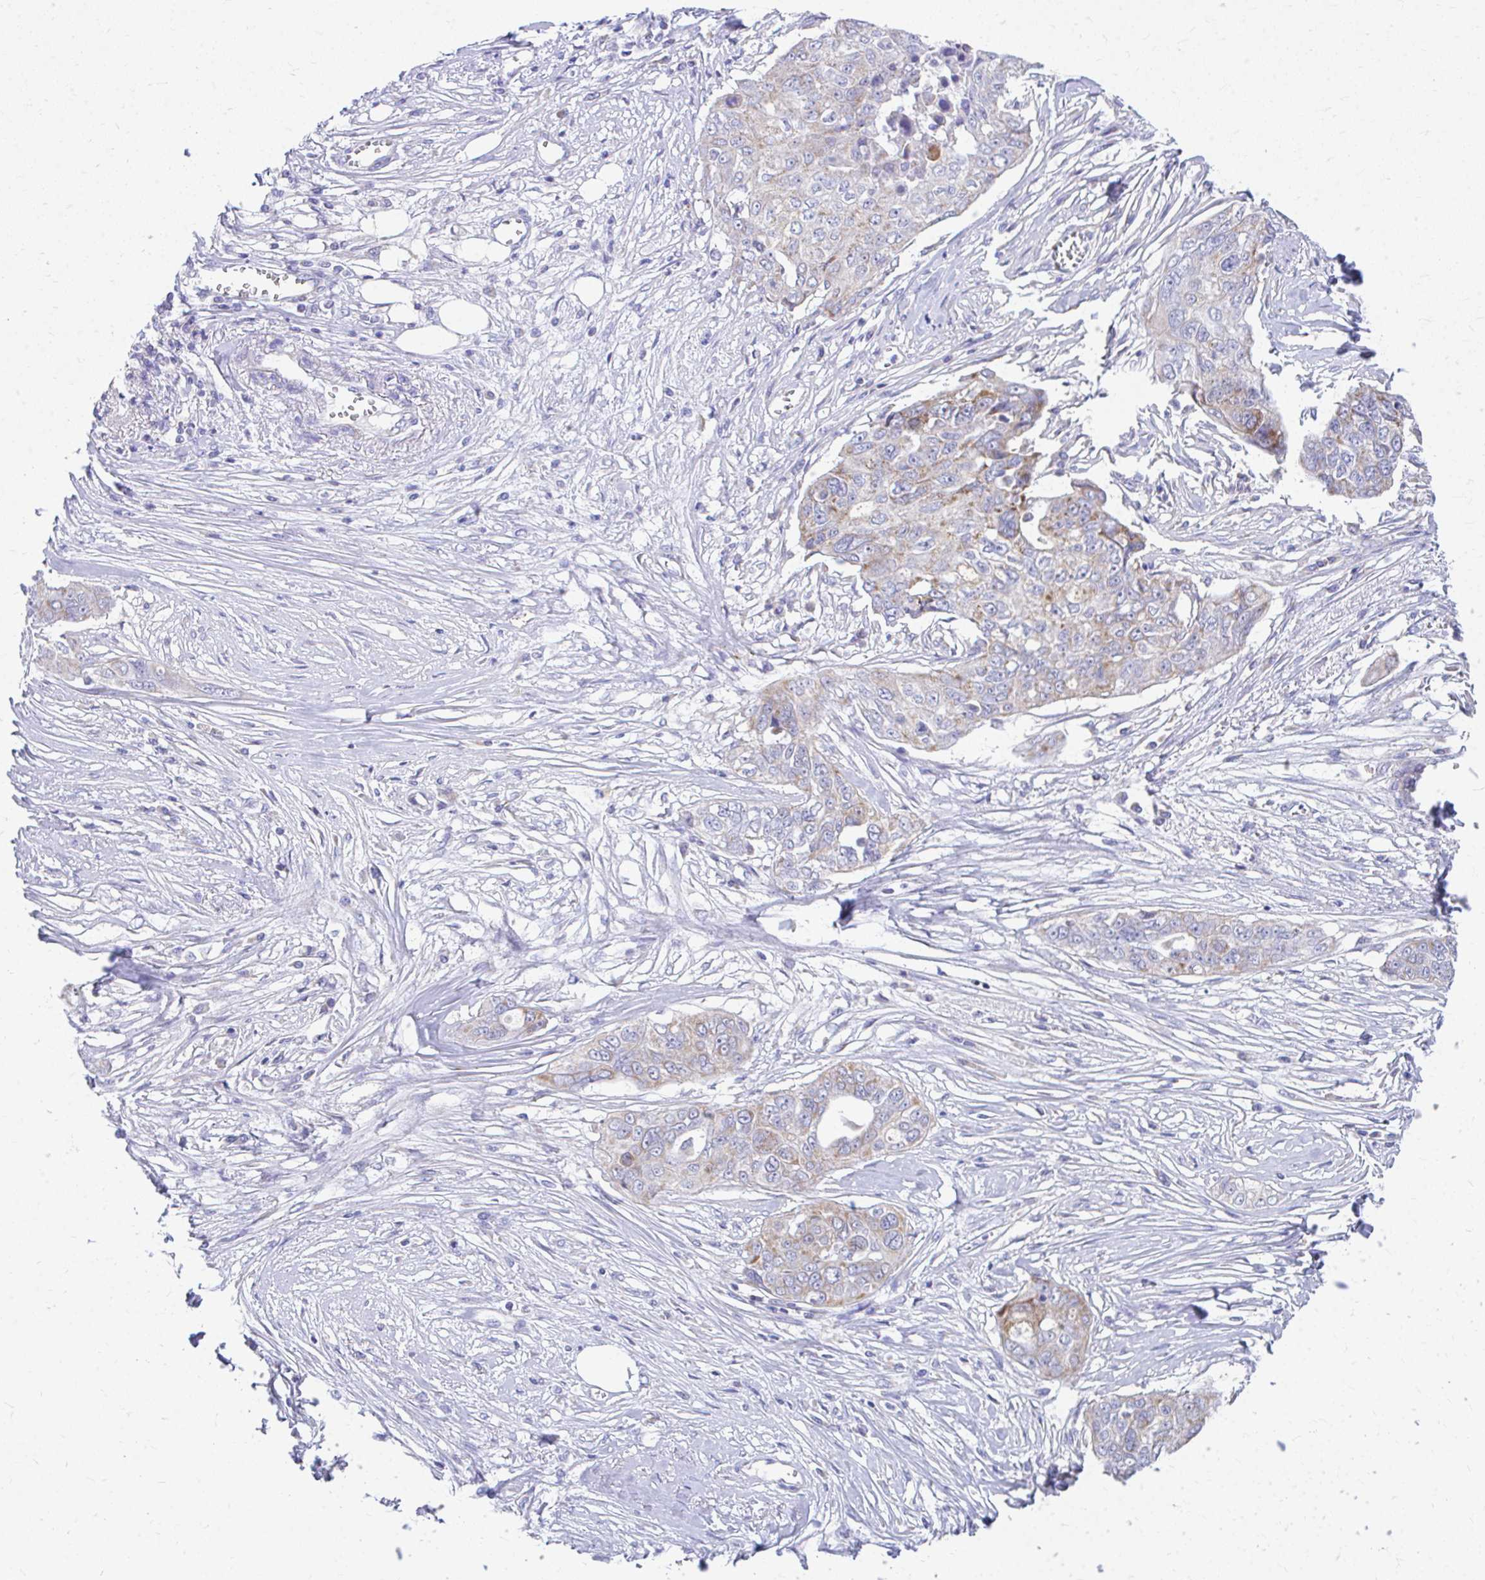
{"staining": {"intensity": "moderate", "quantity": "<25%", "location": "cytoplasmic/membranous"}, "tissue": "ovarian cancer", "cell_type": "Tumor cells", "image_type": "cancer", "snomed": [{"axis": "morphology", "description": "Carcinoma, endometroid"}, {"axis": "topography", "description": "Ovary"}], "caption": "Protein analysis of ovarian cancer tissue demonstrates moderate cytoplasmic/membranous staining in about <25% of tumor cells.", "gene": "MRPL19", "patient": {"sex": "female", "age": 70}}